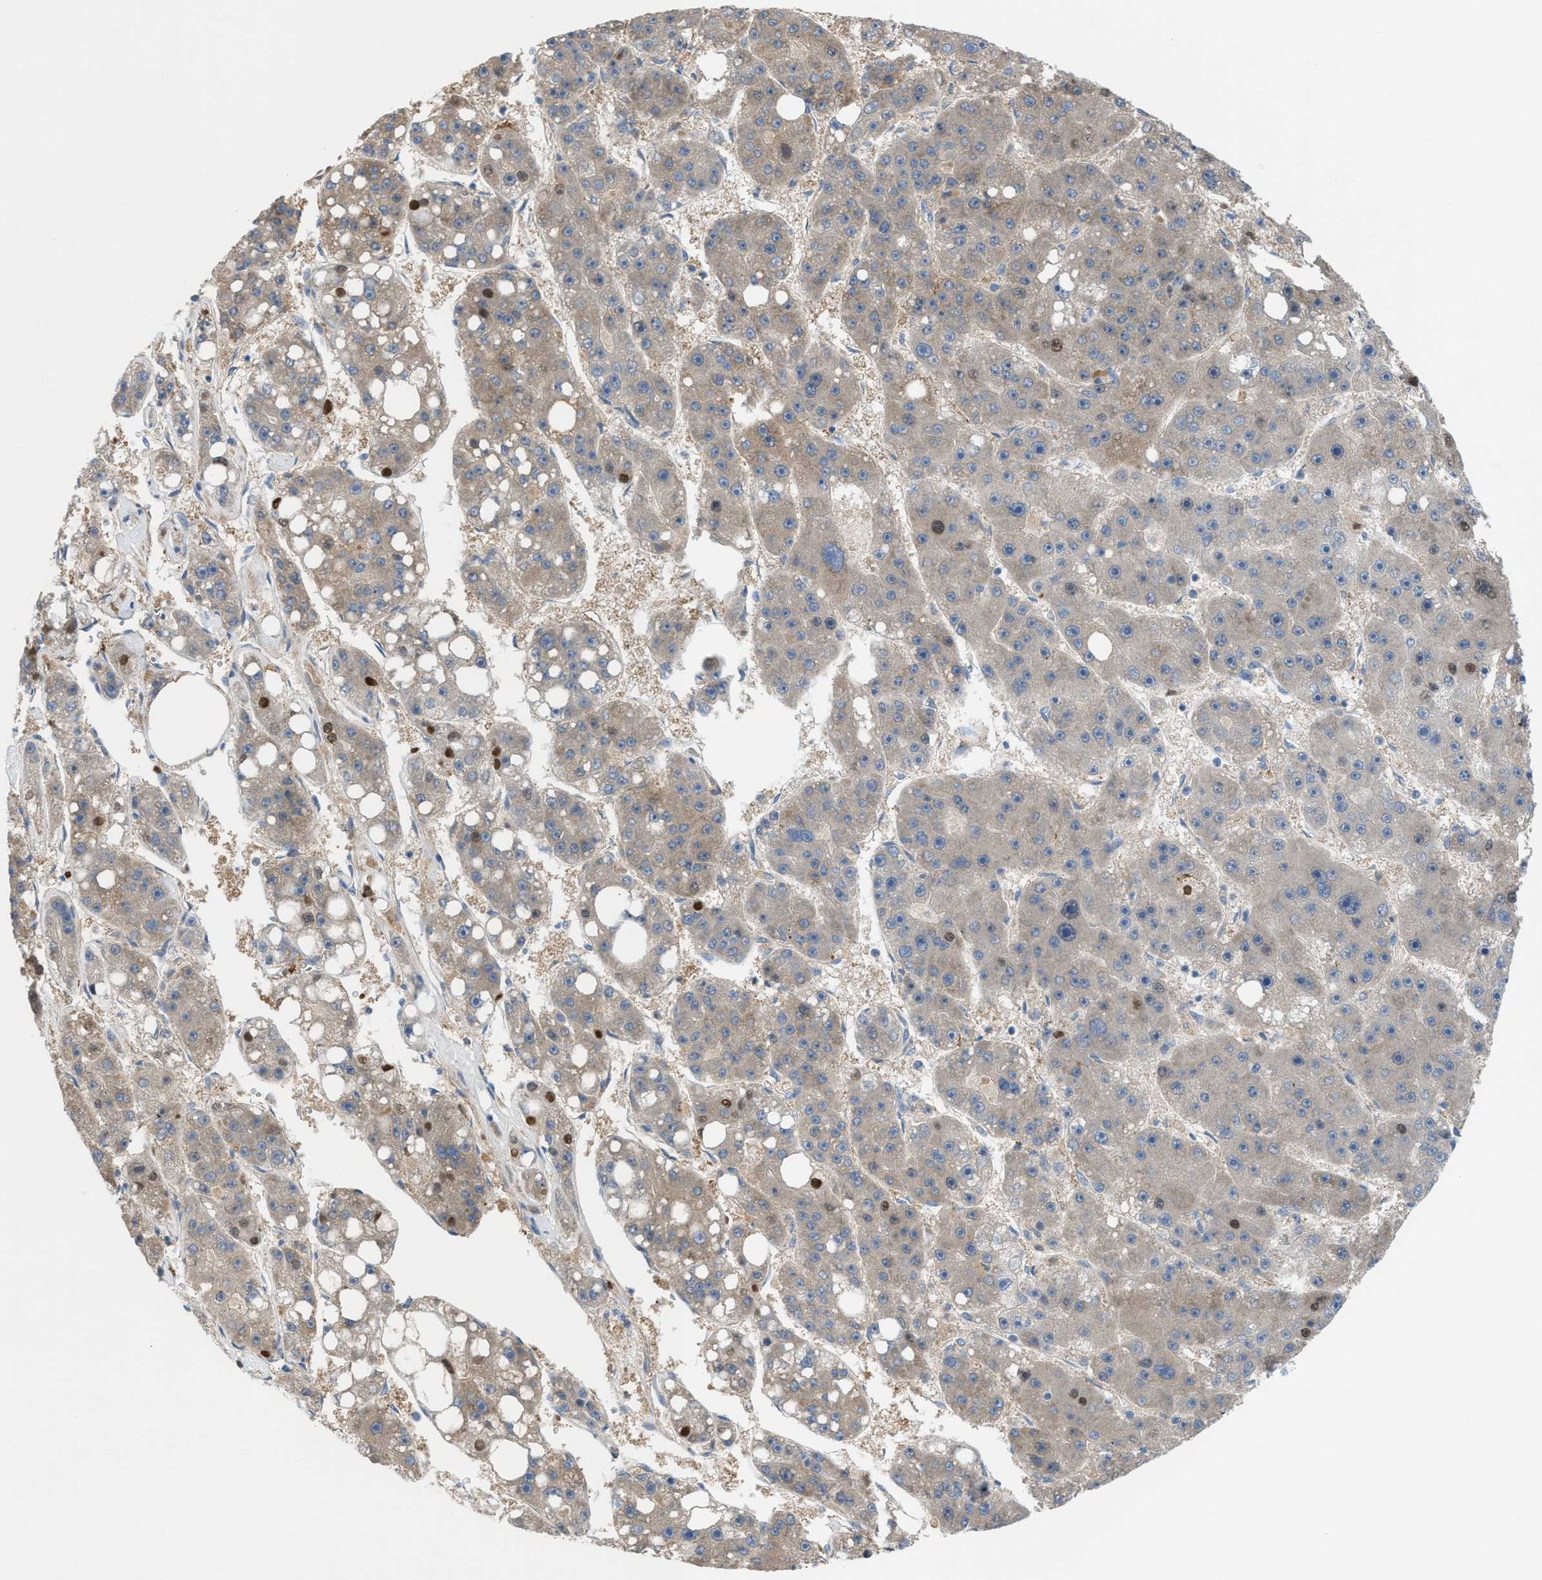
{"staining": {"intensity": "weak", "quantity": "25%-75%", "location": "cytoplasmic/membranous,nuclear"}, "tissue": "liver cancer", "cell_type": "Tumor cells", "image_type": "cancer", "snomed": [{"axis": "morphology", "description": "Carcinoma, Hepatocellular, NOS"}, {"axis": "topography", "description": "Liver"}], "caption": "High-magnification brightfield microscopy of hepatocellular carcinoma (liver) stained with DAB (brown) and counterstained with hematoxylin (blue). tumor cells exhibit weak cytoplasmic/membranous and nuclear staining is identified in about25%-75% of cells.", "gene": "PPM1D", "patient": {"sex": "female", "age": 61}}